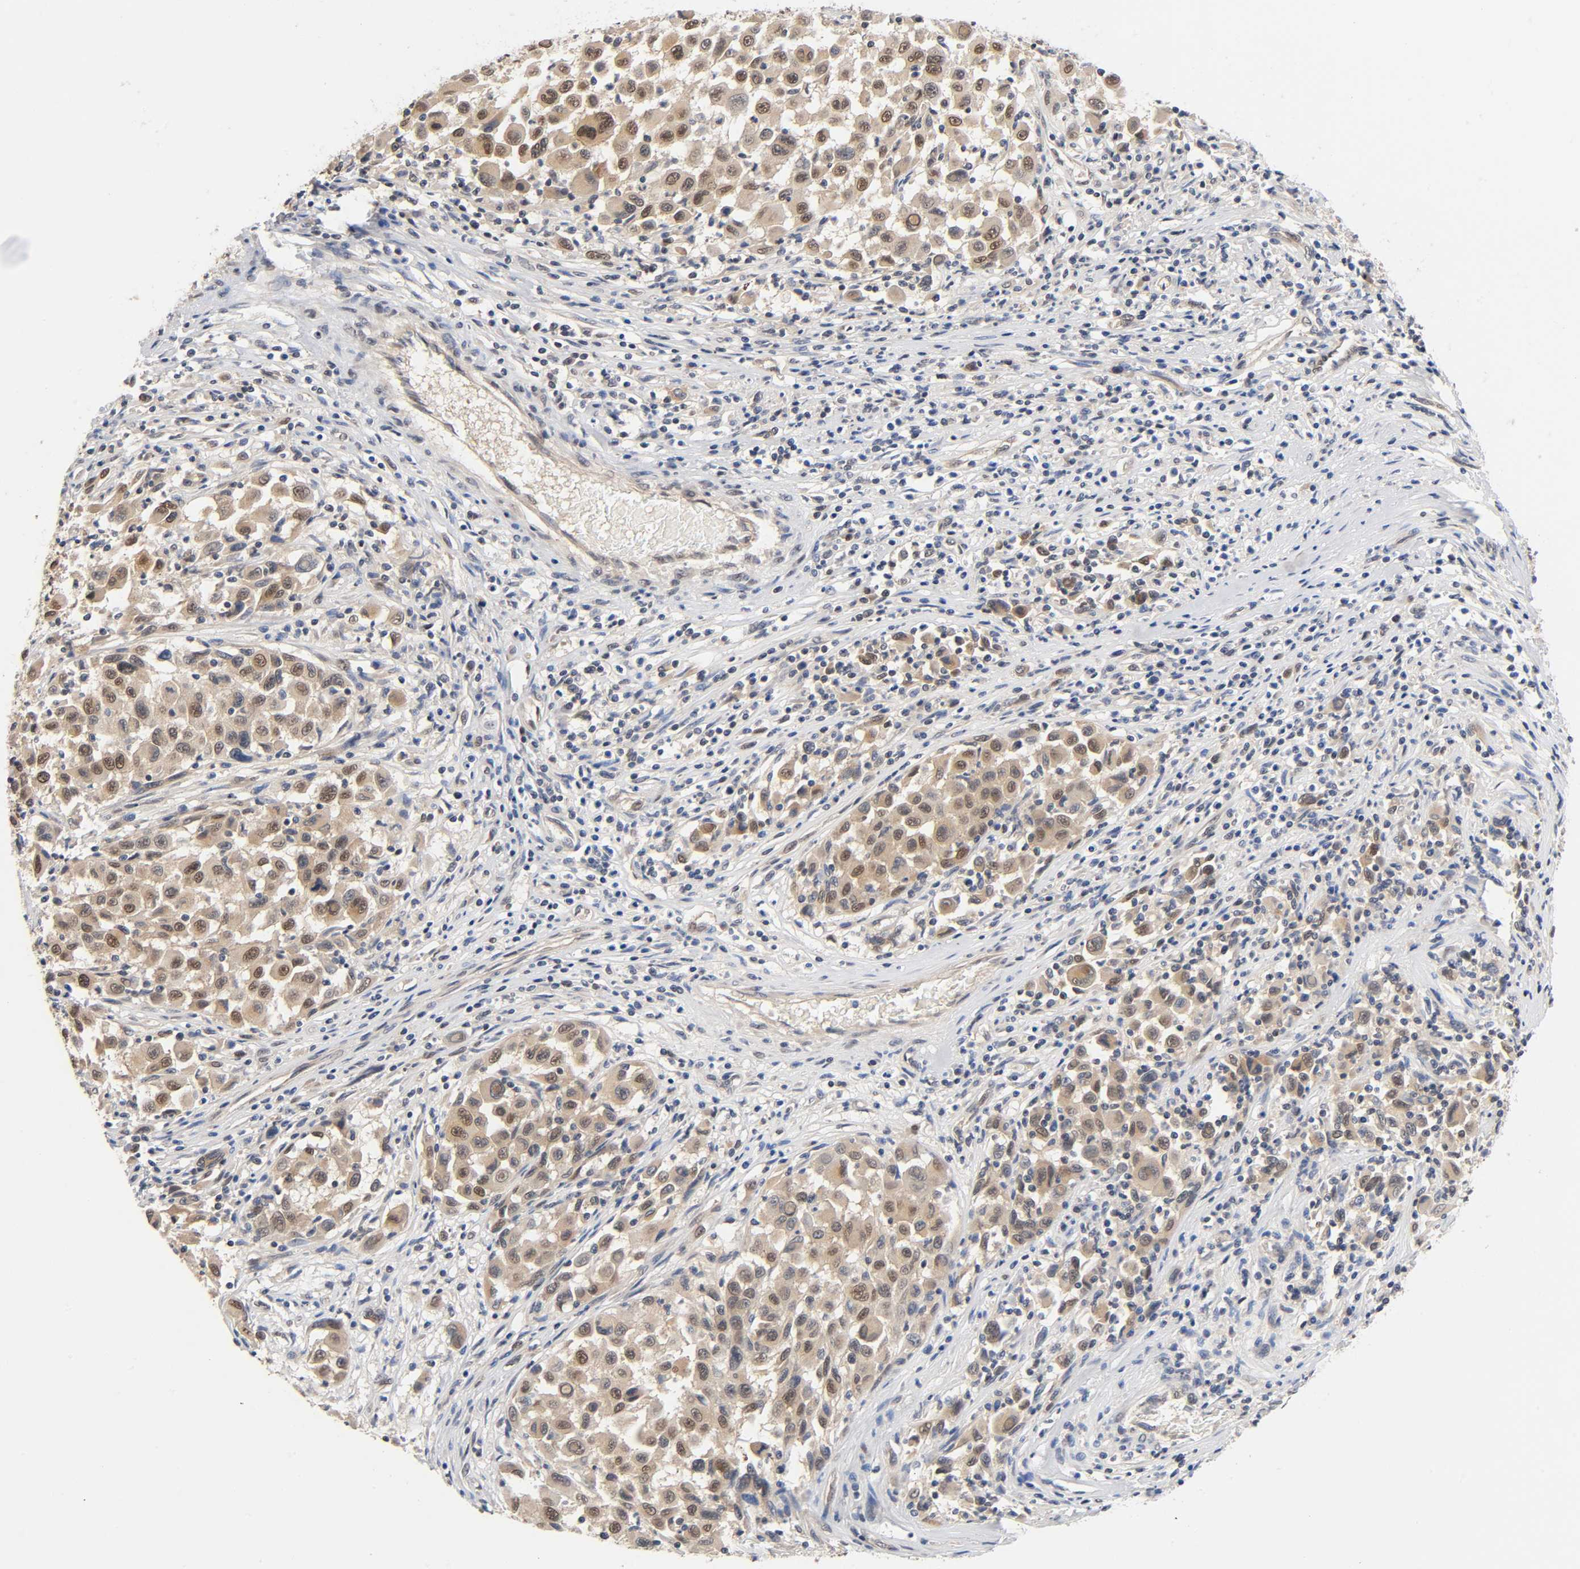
{"staining": {"intensity": "weak", "quantity": ">75%", "location": "cytoplasmic/membranous,nuclear"}, "tissue": "melanoma", "cell_type": "Tumor cells", "image_type": "cancer", "snomed": [{"axis": "morphology", "description": "Malignant melanoma, Metastatic site"}, {"axis": "topography", "description": "Lymph node"}], "caption": "A brown stain shows weak cytoplasmic/membranous and nuclear staining of a protein in melanoma tumor cells. Using DAB (3,3'-diaminobenzidine) (brown) and hematoxylin (blue) stains, captured at high magnification using brightfield microscopy.", "gene": "PRKAB1", "patient": {"sex": "male", "age": 61}}